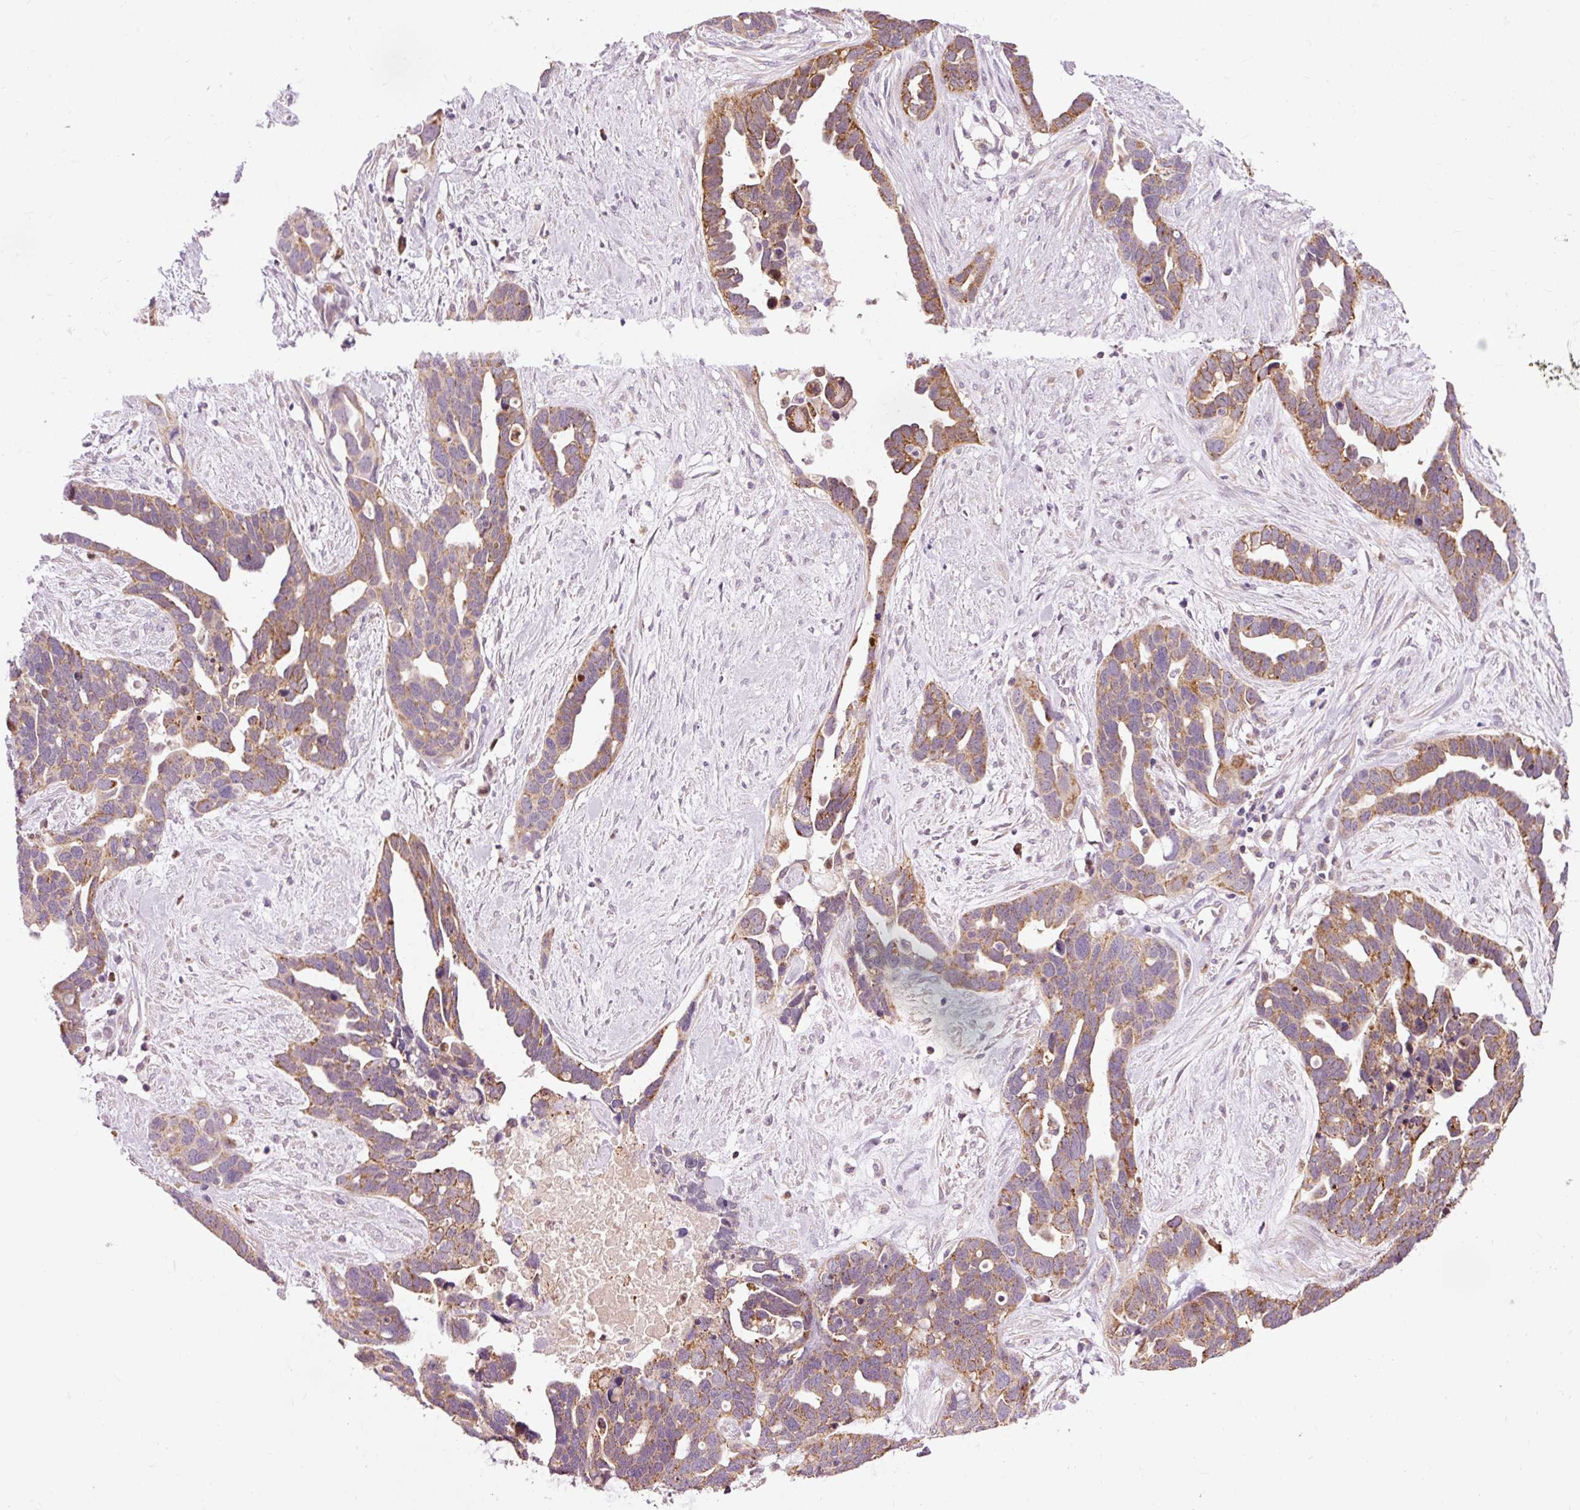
{"staining": {"intensity": "moderate", "quantity": ">75%", "location": "cytoplasmic/membranous"}, "tissue": "ovarian cancer", "cell_type": "Tumor cells", "image_type": "cancer", "snomed": [{"axis": "morphology", "description": "Cystadenocarcinoma, serous, NOS"}, {"axis": "topography", "description": "Ovary"}], "caption": "Ovarian cancer stained with DAB (3,3'-diaminobenzidine) immunohistochemistry (IHC) reveals medium levels of moderate cytoplasmic/membranous staining in approximately >75% of tumor cells.", "gene": "PRDX5", "patient": {"sex": "female", "age": 54}}